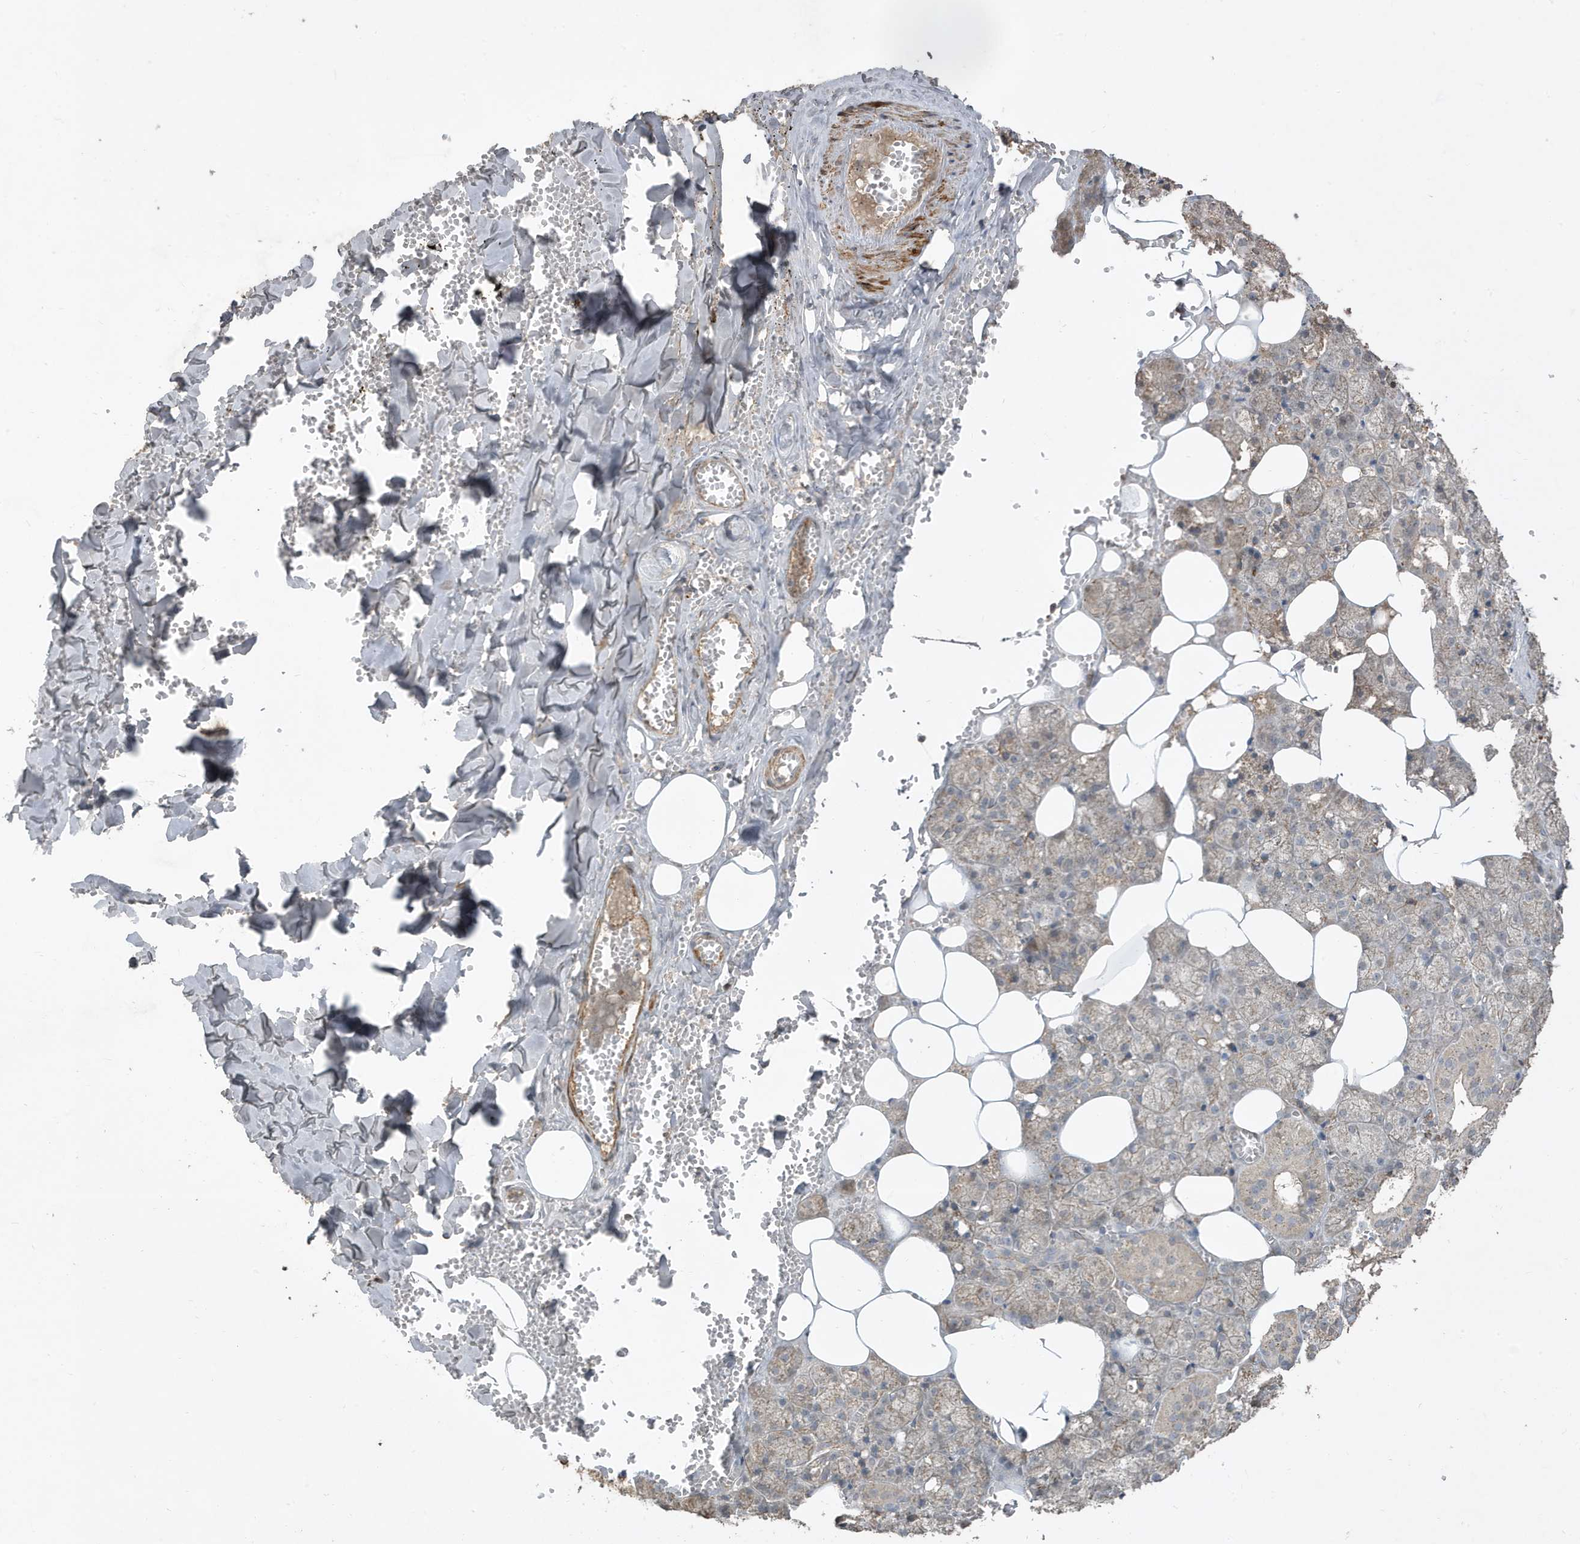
{"staining": {"intensity": "weak", "quantity": "25%-75%", "location": "cytoplasmic/membranous"}, "tissue": "salivary gland", "cell_type": "Glandular cells", "image_type": "normal", "snomed": [{"axis": "morphology", "description": "Normal tissue, NOS"}, {"axis": "topography", "description": "Salivary gland"}], "caption": "Human salivary gland stained for a protein (brown) displays weak cytoplasmic/membranous positive expression in about 25%-75% of glandular cells.", "gene": "PRRT3", "patient": {"sex": "male", "age": 62}}